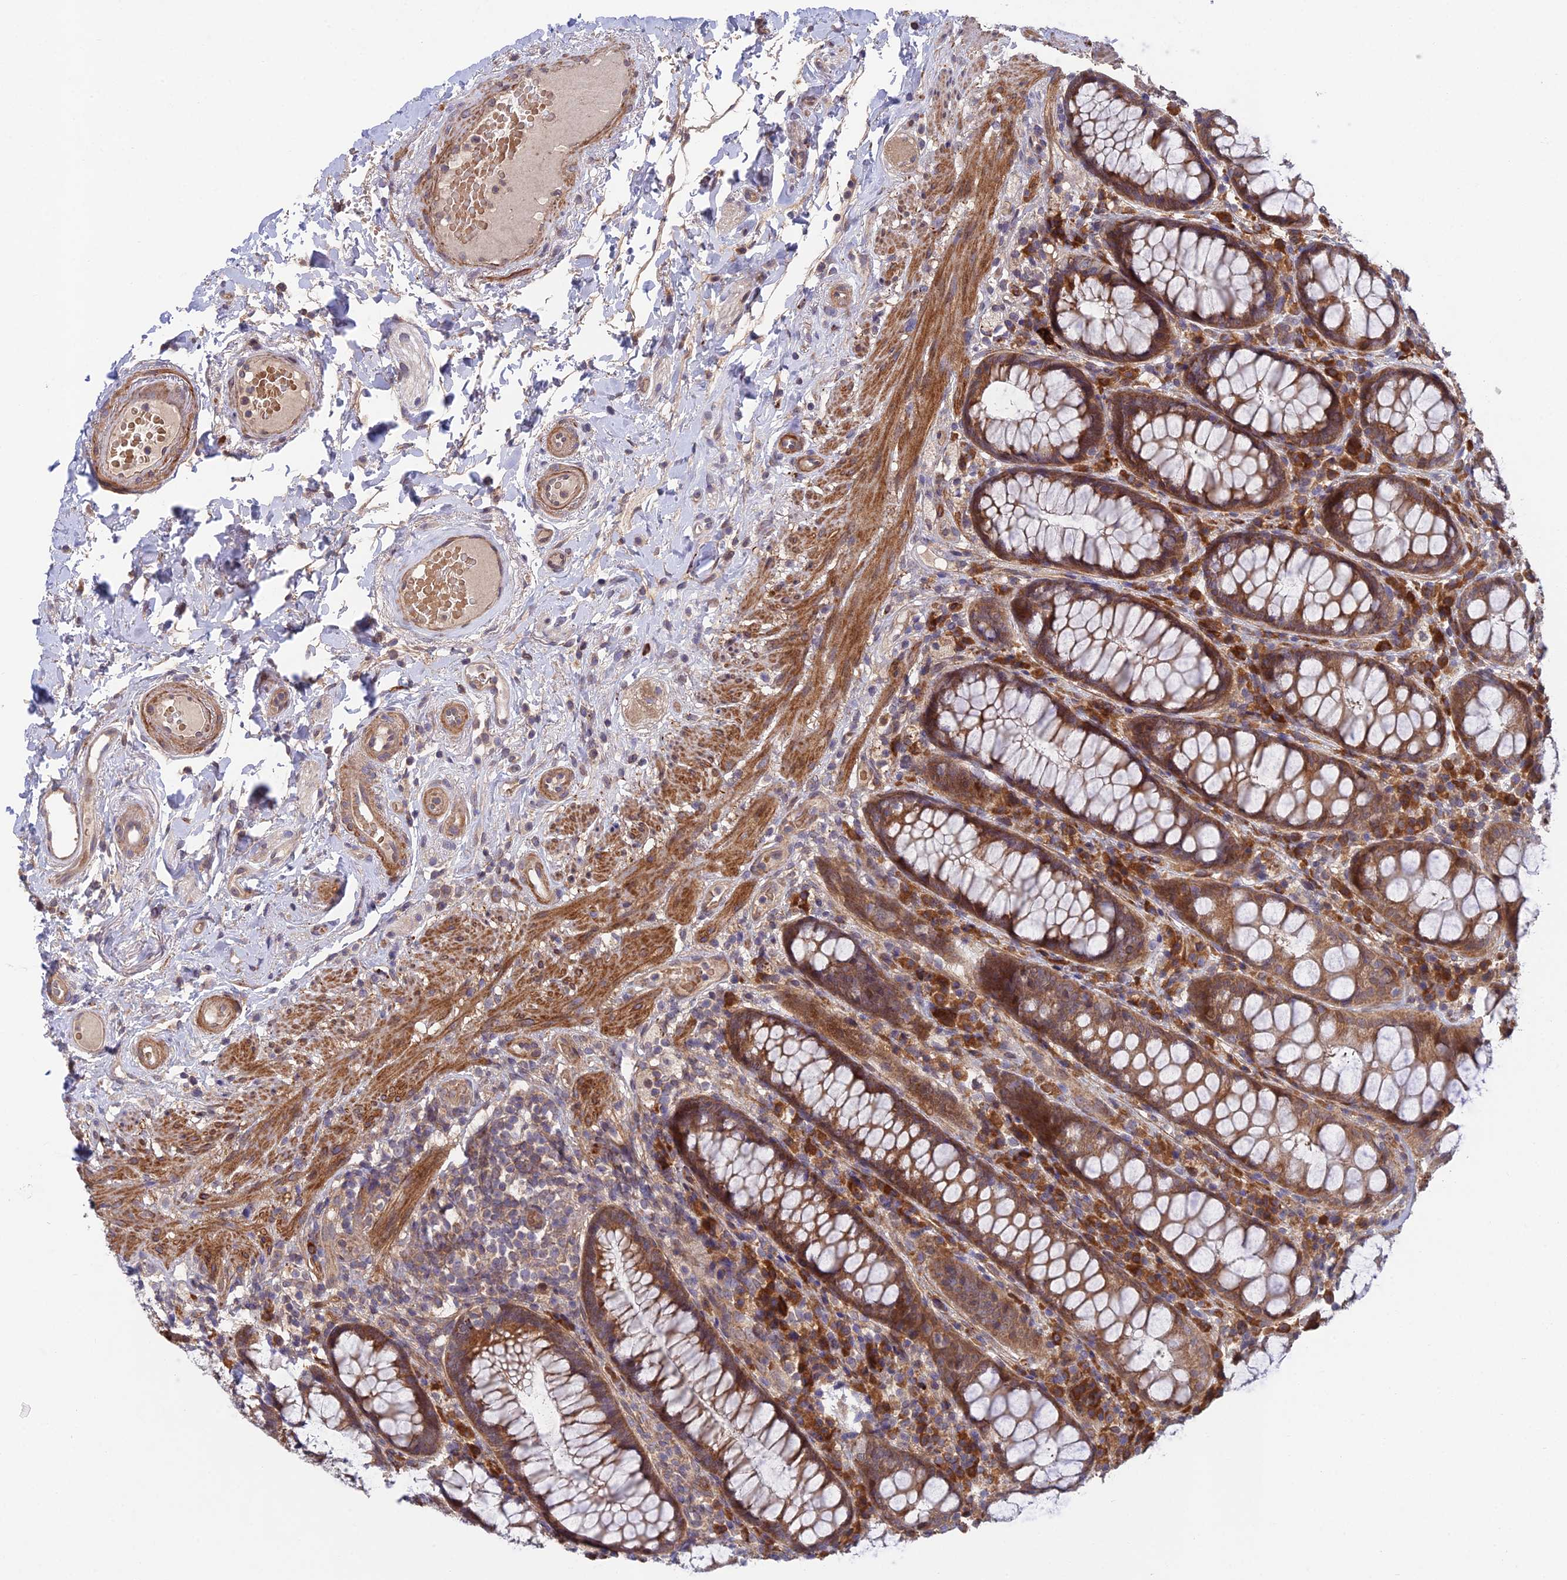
{"staining": {"intensity": "moderate", "quantity": ">75%", "location": "cytoplasmic/membranous"}, "tissue": "rectum", "cell_type": "Glandular cells", "image_type": "normal", "snomed": [{"axis": "morphology", "description": "Normal tissue, NOS"}, {"axis": "topography", "description": "Rectum"}], "caption": "IHC (DAB (3,3'-diaminobenzidine)) staining of benign rectum displays moderate cytoplasmic/membranous protein staining in about >75% of glandular cells. The staining is performed using DAB (3,3'-diaminobenzidine) brown chromogen to label protein expression. The nuclei are counter-stained blue using hematoxylin.", "gene": "UROS", "patient": {"sex": "male", "age": 83}}